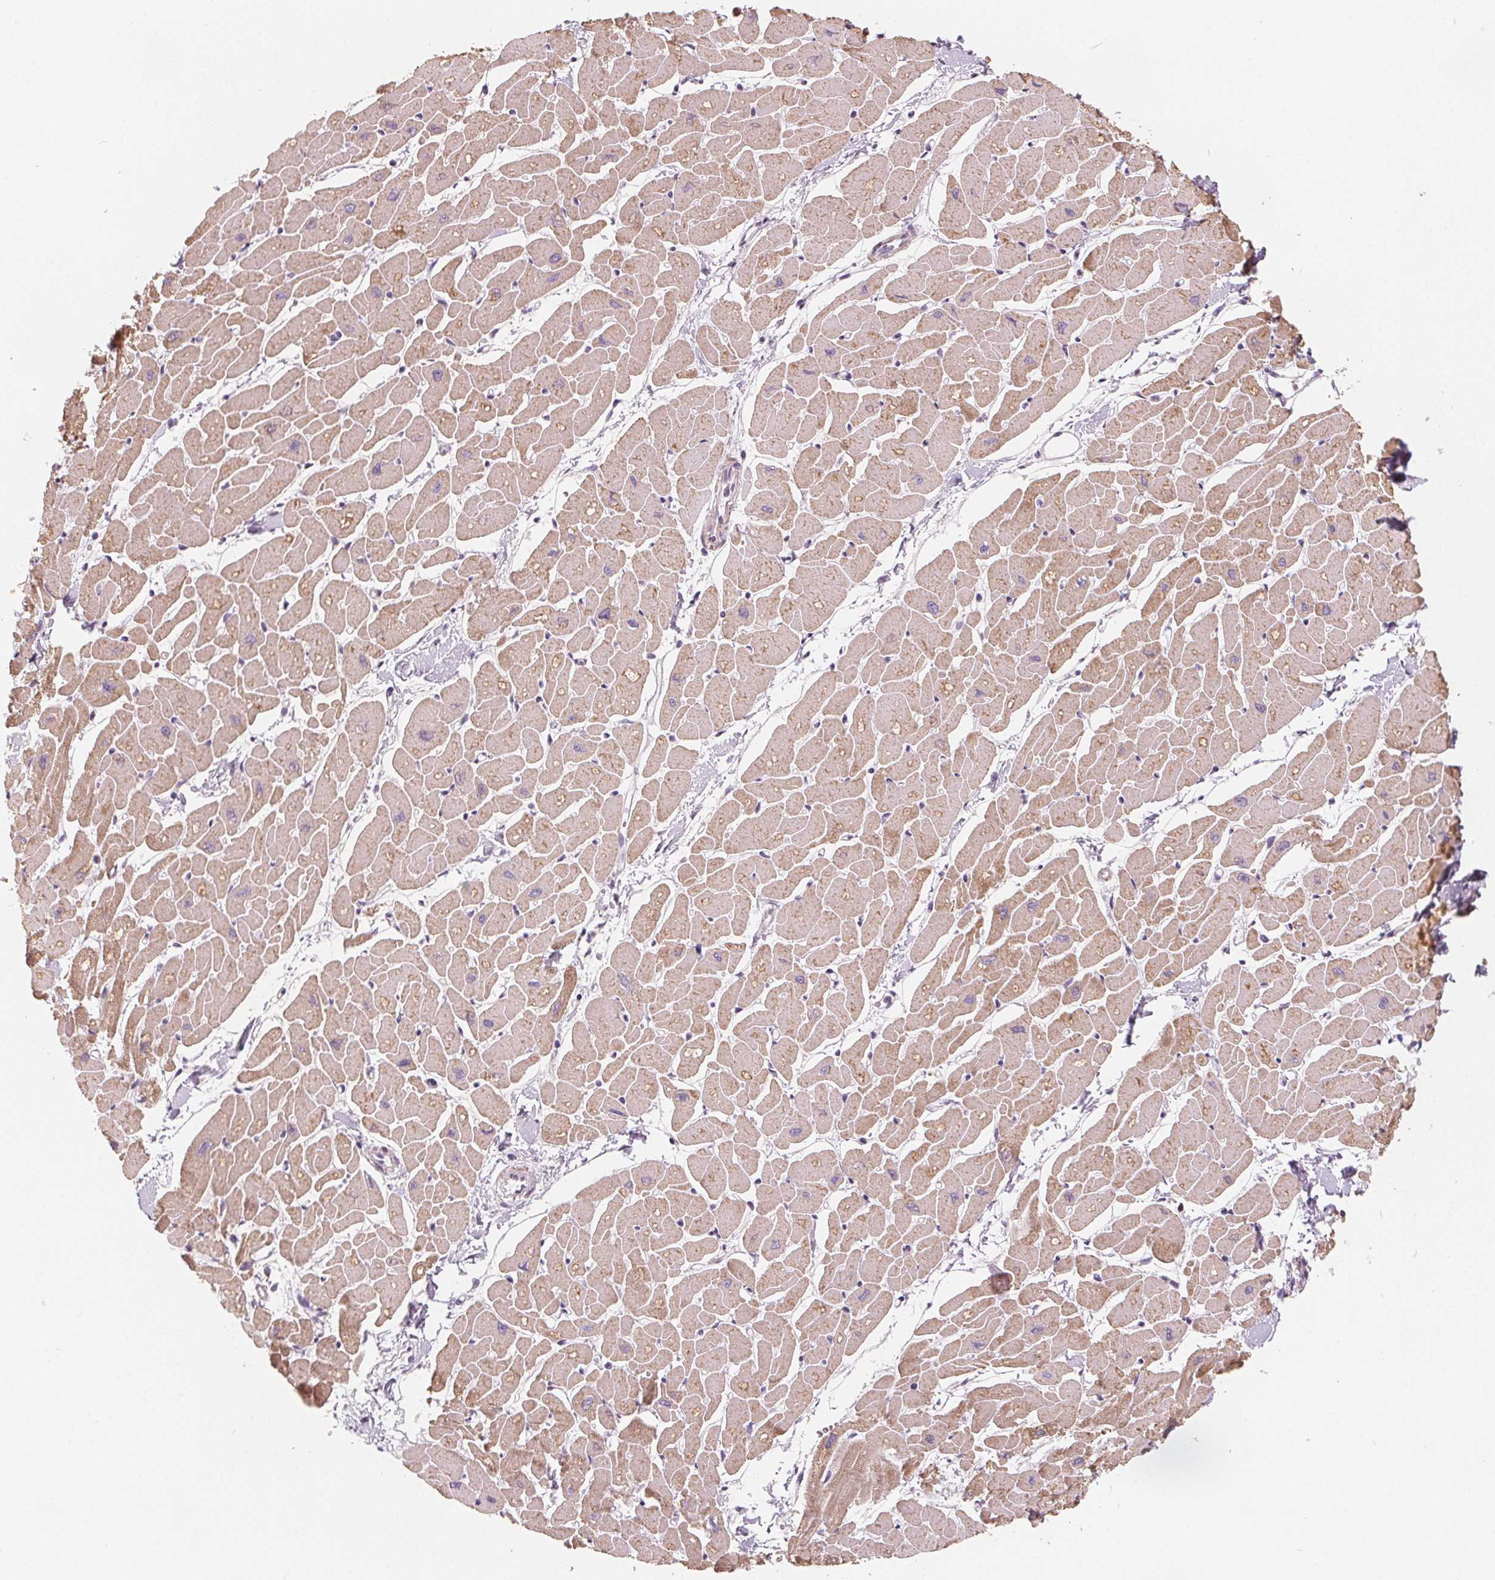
{"staining": {"intensity": "moderate", "quantity": ">75%", "location": "cytoplasmic/membranous"}, "tissue": "heart muscle", "cell_type": "Cardiomyocytes", "image_type": "normal", "snomed": [{"axis": "morphology", "description": "Normal tissue, NOS"}, {"axis": "topography", "description": "Heart"}], "caption": "About >75% of cardiomyocytes in benign heart muscle show moderate cytoplasmic/membranous protein staining as visualized by brown immunohistochemical staining.", "gene": "NUP210L", "patient": {"sex": "male", "age": 57}}